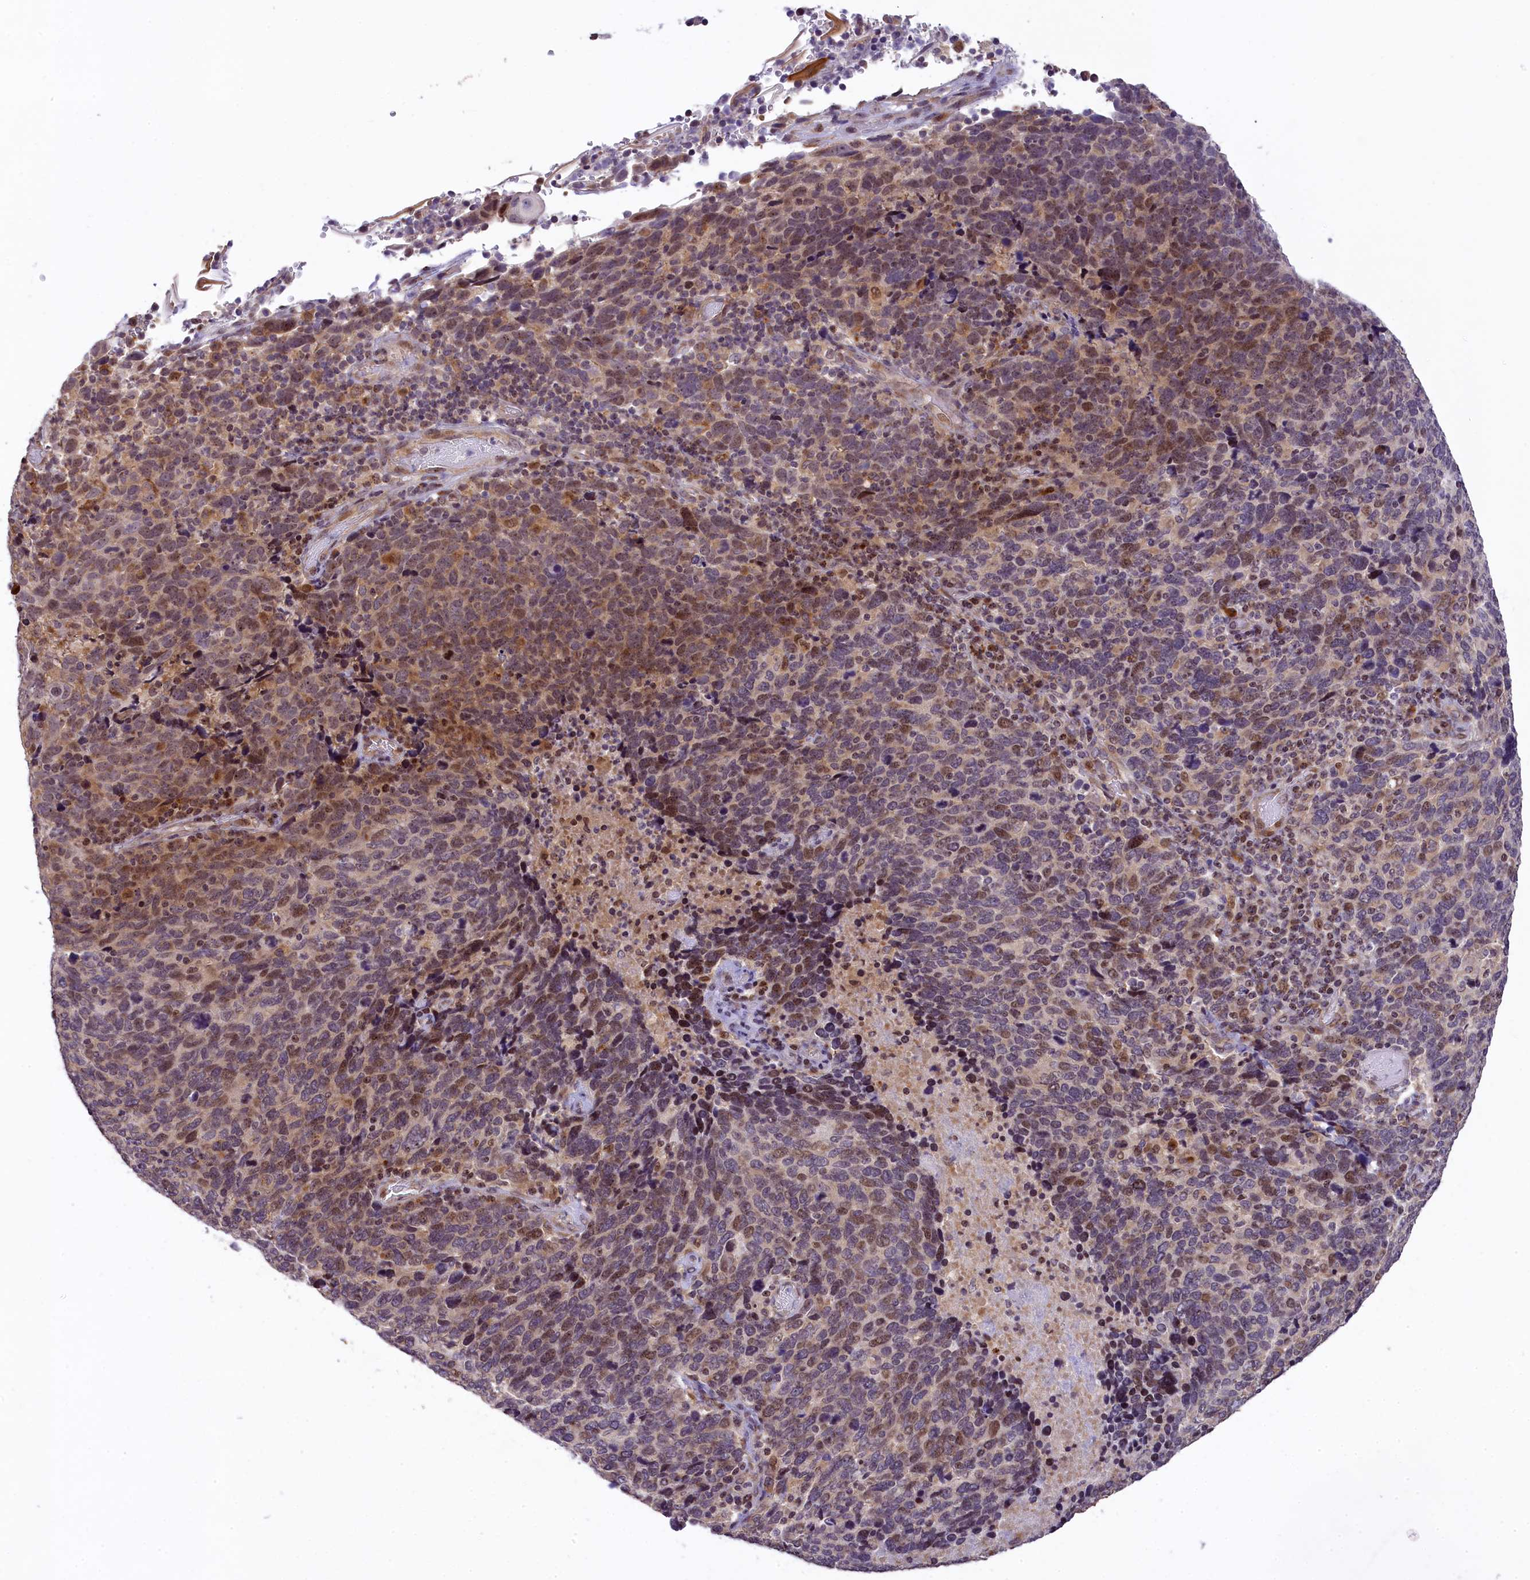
{"staining": {"intensity": "moderate", "quantity": "<25%", "location": "cytoplasmic/membranous,nuclear"}, "tissue": "cervical cancer", "cell_type": "Tumor cells", "image_type": "cancer", "snomed": [{"axis": "morphology", "description": "Squamous cell carcinoma, NOS"}, {"axis": "topography", "description": "Cervix"}], "caption": "Immunohistochemistry (IHC) of human cervical cancer (squamous cell carcinoma) displays low levels of moderate cytoplasmic/membranous and nuclear expression in approximately <25% of tumor cells.", "gene": "RBBP8", "patient": {"sex": "female", "age": 41}}